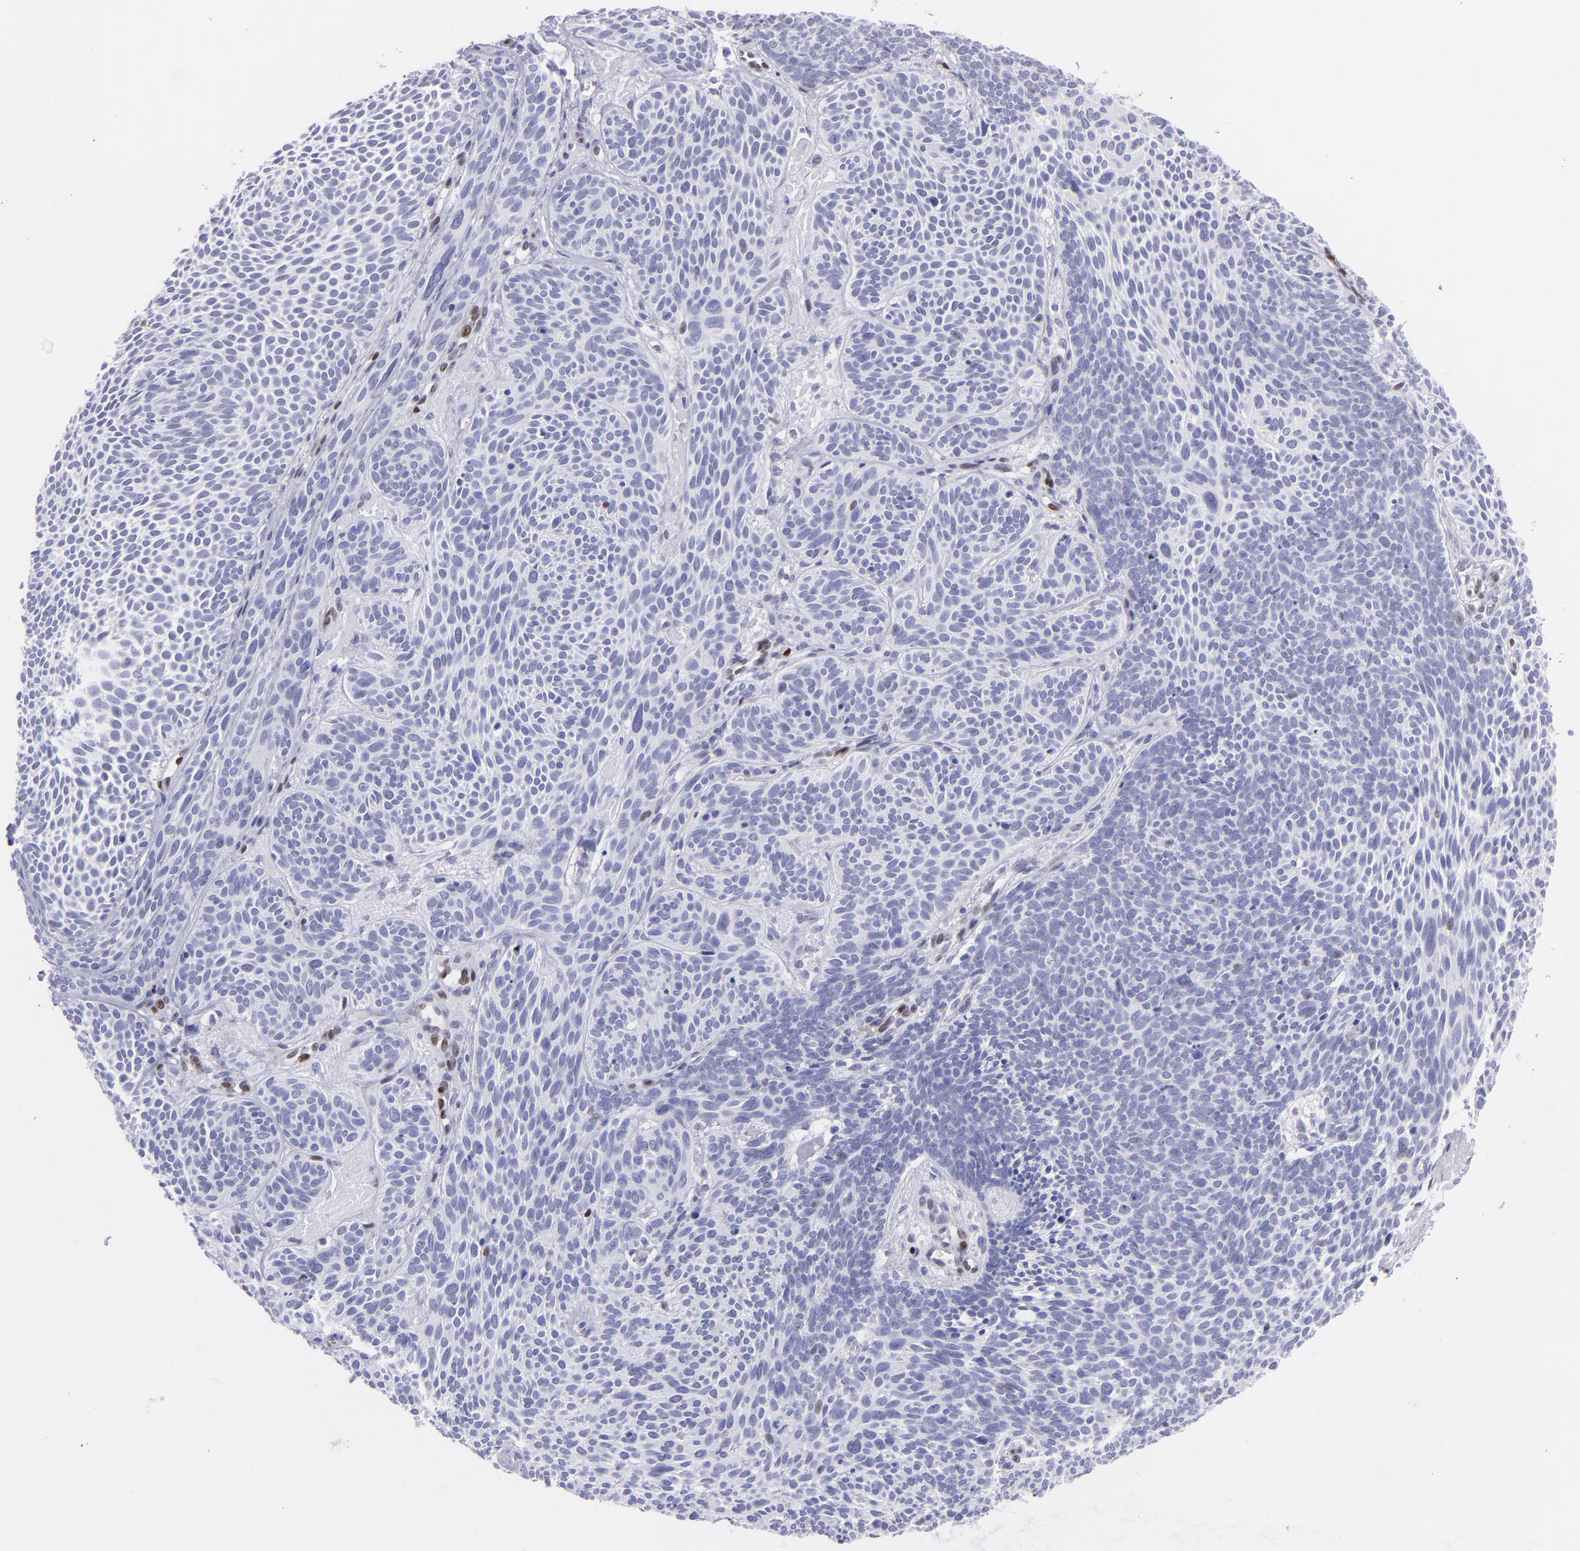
{"staining": {"intensity": "negative", "quantity": "none", "location": "none"}, "tissue": "skin cancer", "cell_type": "Tumor cells", "image_type": "cancer", "snomed": [{"axis": "morphology", "description": "Basal cell carcinoma"}, {"axis": "topography", "description": "Skin"}], "caption": "Histopathology image shows no protein expression in tumor cells of basal cell carcinoma (skin) tissue.", "gene": "ETS1", "patient": {"sex": "male", "age": 84}}